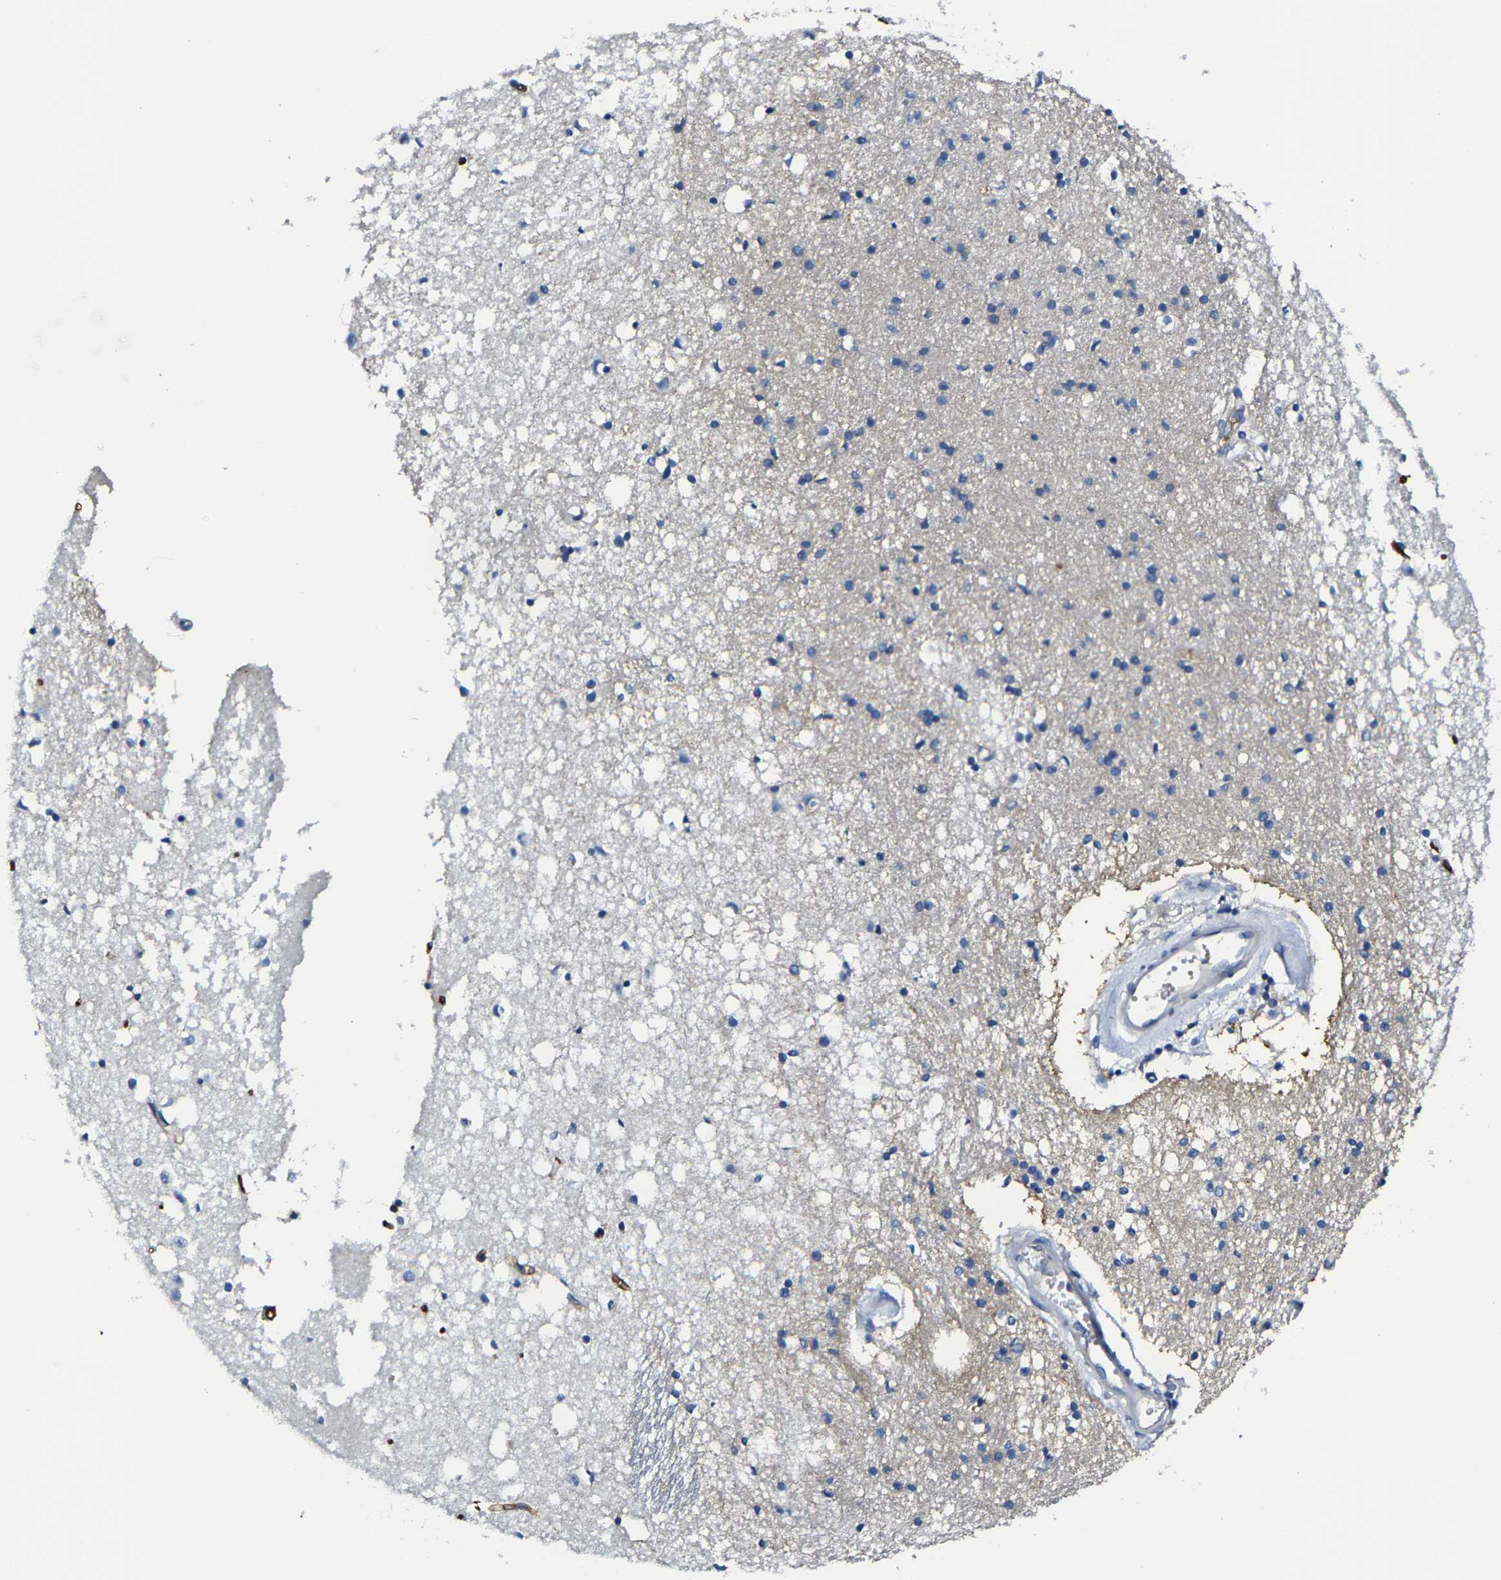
{"staining": {"intensity": "negative", "quantity": "none", "location": "none"}, "tissue": "caudate", "cell_type": "Glial cells", "image_type": "normal", "snomed": [{"axis": "morphology", "description": "Normal tissue, NOS"}, {"axis": "topography", "description": "Lateral ventricle wall"}], "caption": "The immunohistochemistry photomicrograph has no significant staining in glial cells of caudate. (DAB (3,3'-diaminobenzidine) immunohistochemistry (IHC) with hematoxylin counter stain).", "gene": "TRAF6", "patient": {"sex": "male", "age": 45}}